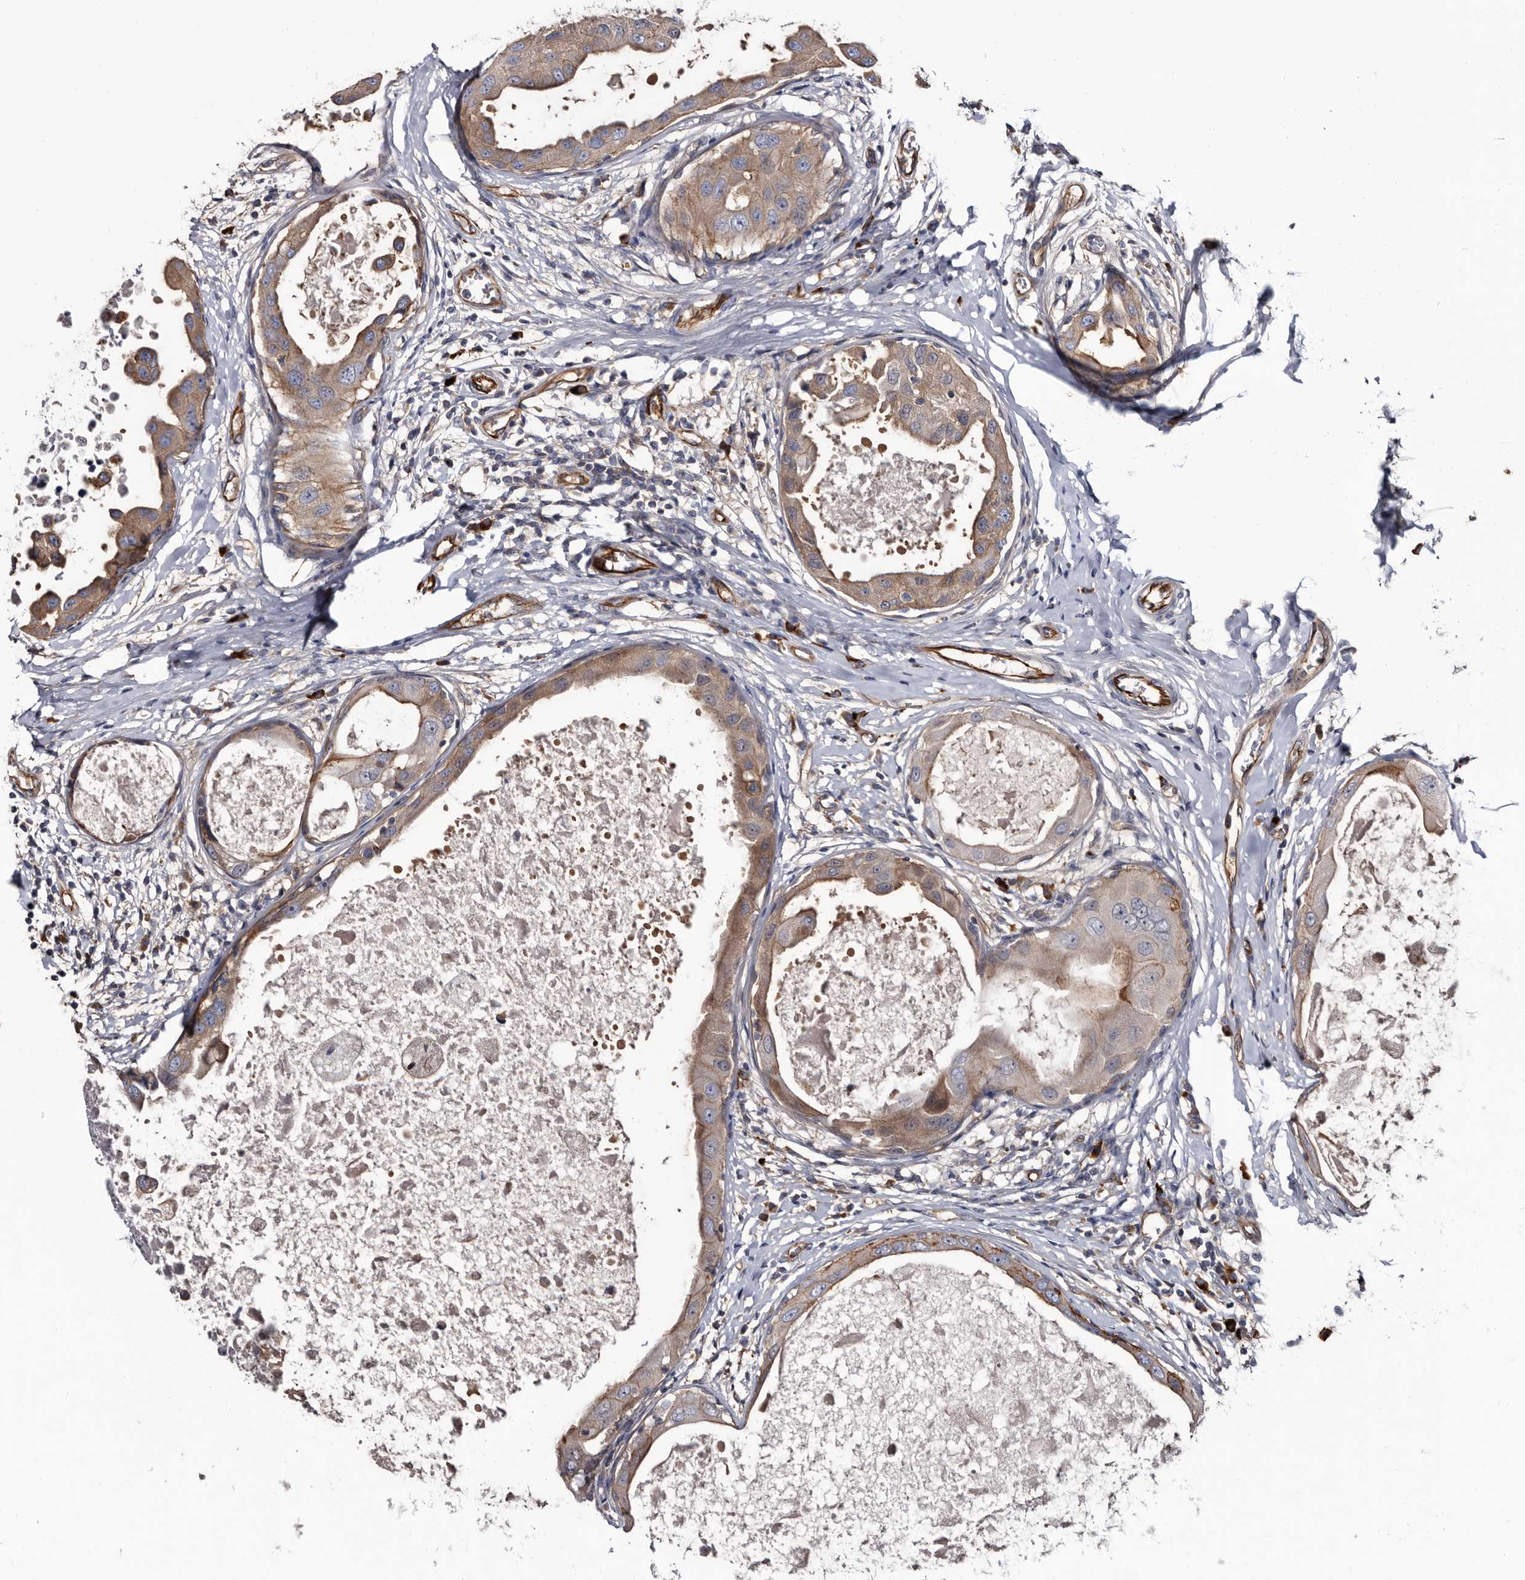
{"staining": {"intensity": "moderate", "quantity": ">75%", "location": "cytoplasmic/membranous"}, "tissue": "breast cancer", "cell_type": "Tumor cells", "image_type": "cancer", "snomed": [{"axis": "morphology", "description": "Duct carcinoma"}, {"axis": "topography", "description": "Breast"}], "caption": "This is a histology image of immunohistochemistry (IHC) staining of breast cancer (intraductal carcinoma), which shows moderate staining in the cytoplasmic/membranous of tumor cells.", "gene": "TSPAN17", "patient": {"sex": "female", "age": 27}}